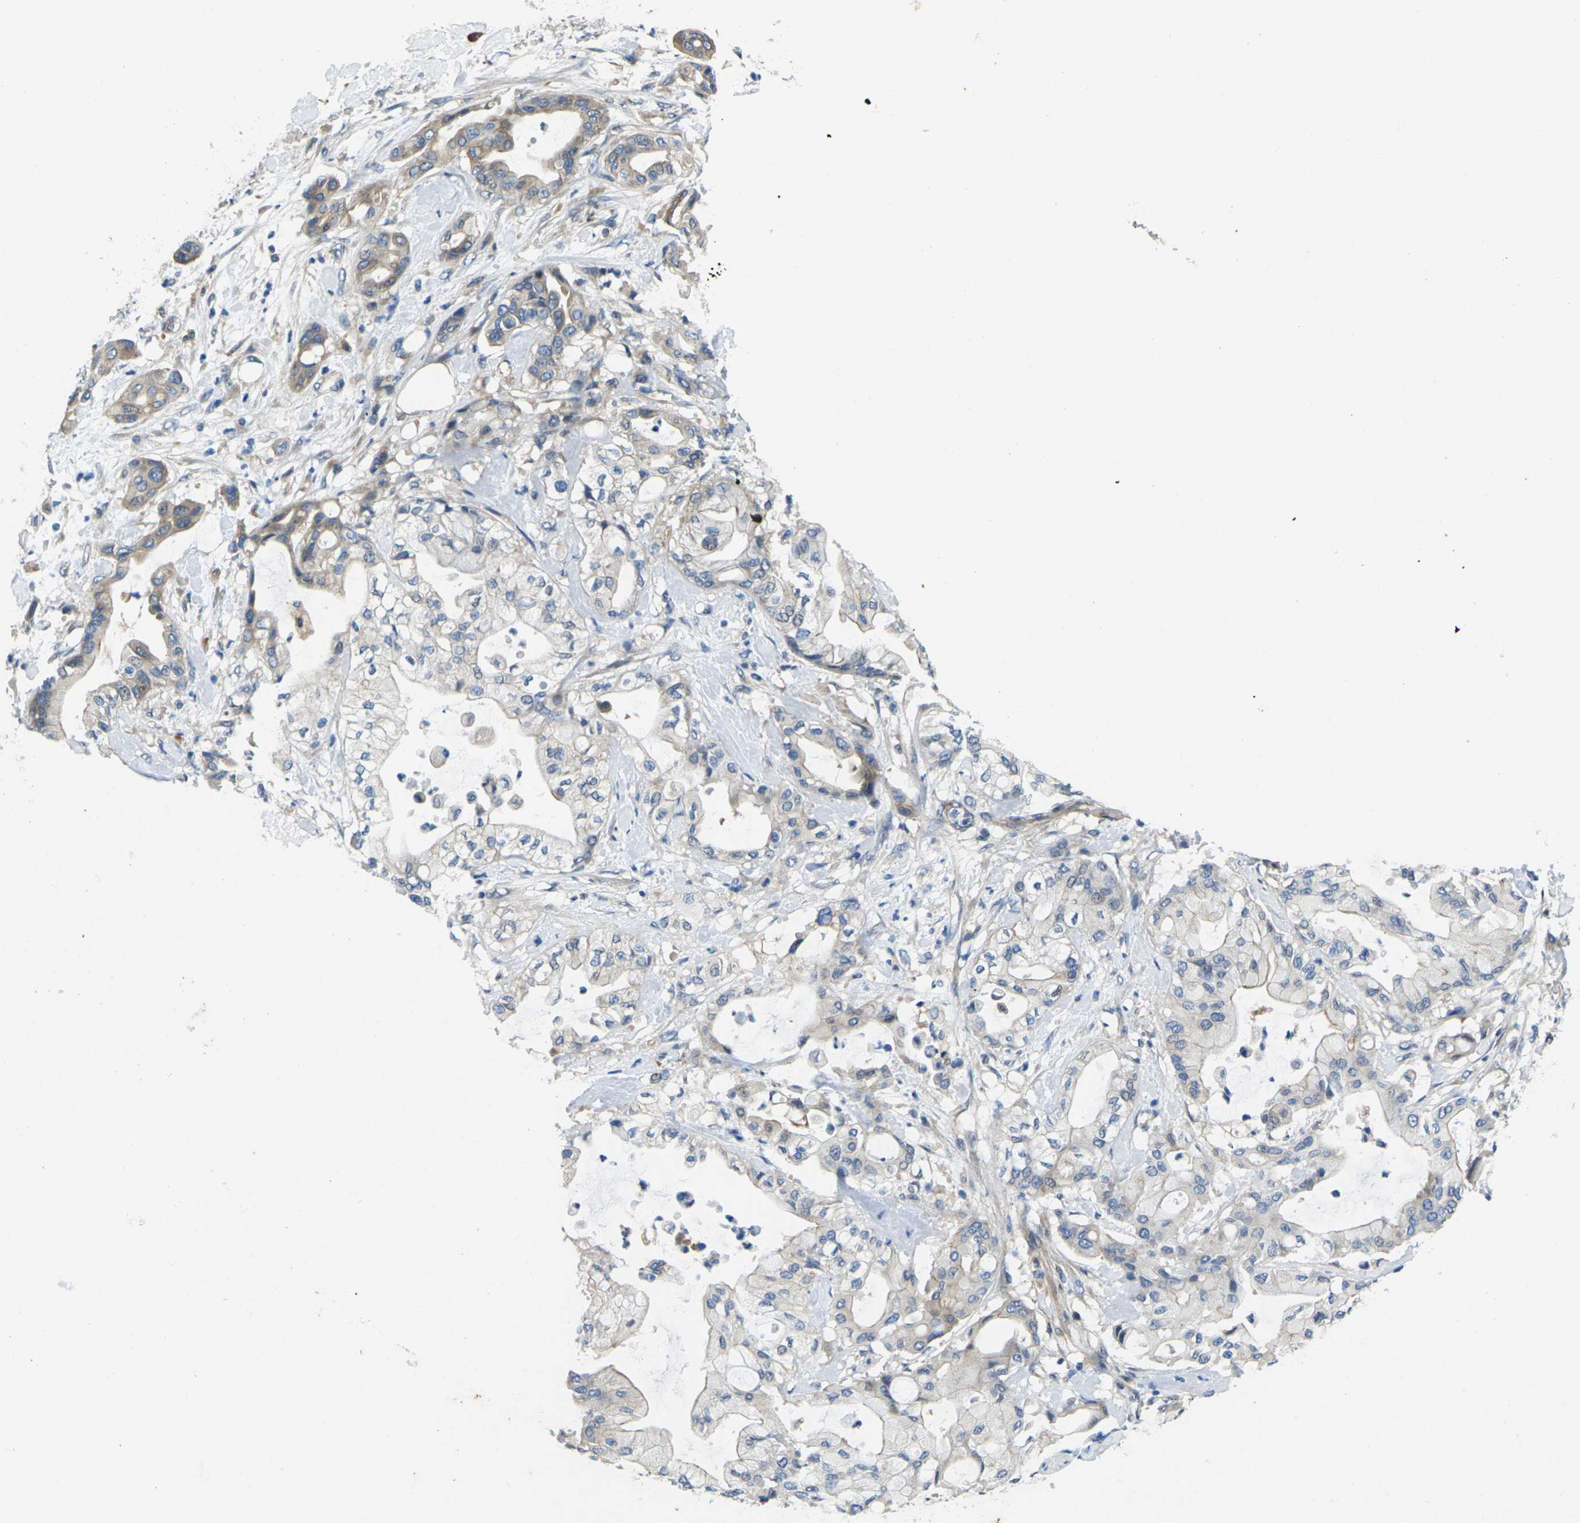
{"staining": {"intensity": "moderate", "quantity": "<25%", "location": "cytoplasmic/membranous"}, "tissue": "pancreatic cancer", "cell_type": "Tumor cells", "image_type": "cancer", "snomed": [{"axis": "morphology", "description": "Adenocarcinoma, NOS"}, {"axis": "morphology", "description": "Adenocarcinoma, metastatic, NOS"}, {"axis": "topography", "description": "Lymph node"}, {"axis": "topography", "description": "Pancreas"}, {"axis": "topography", "description": "Duodenum"}], "caption": "This is an image of IHC staining of metastatic adenocarcinoma (pancreatic), which shows moderate expression in the cytoplasmic/membranous of tumor cells.", "gene": "SCNN1A", "patient": {"sex": "female", "age": 64}}